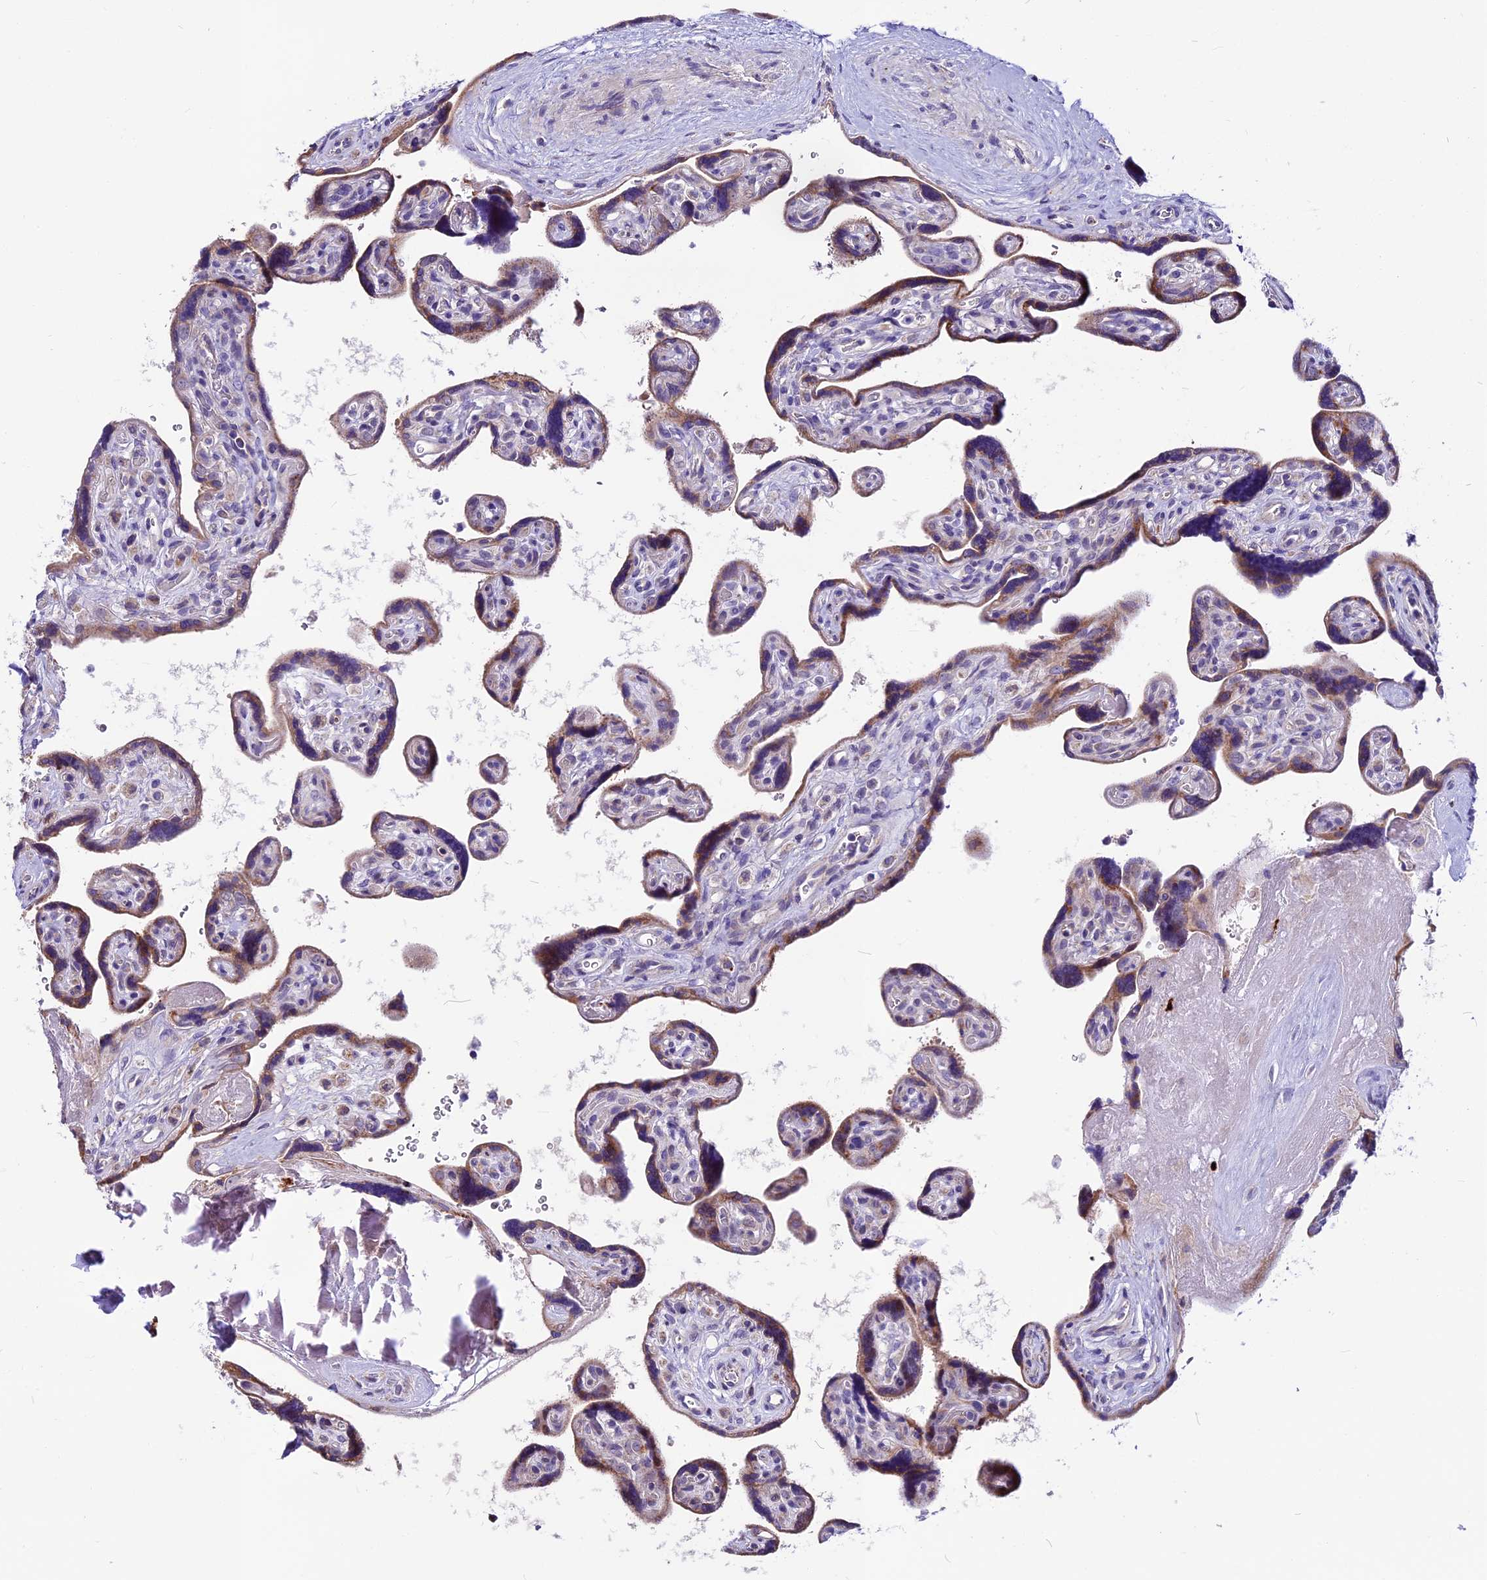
{"staining": {"intensity": "moderate", "quantity": ">75%", "location": "cytoplasmic/membranous"}, "tissue": "placenta", "cell_type": "Trophoblastic cells", "image_type": "normal", "snomed": [{"axis": "morphology", "description": "Normal tissue, NOS"}, {"axis": "topography", "description": "Placenta"}], "caption": "Placenta stained with IHC demonstrates moderate cytoplasmic/membranous staining in about >75% of trophoblastic cells.", "gene": "THRSP", "patient": {"sex": "female", "age": 39}}